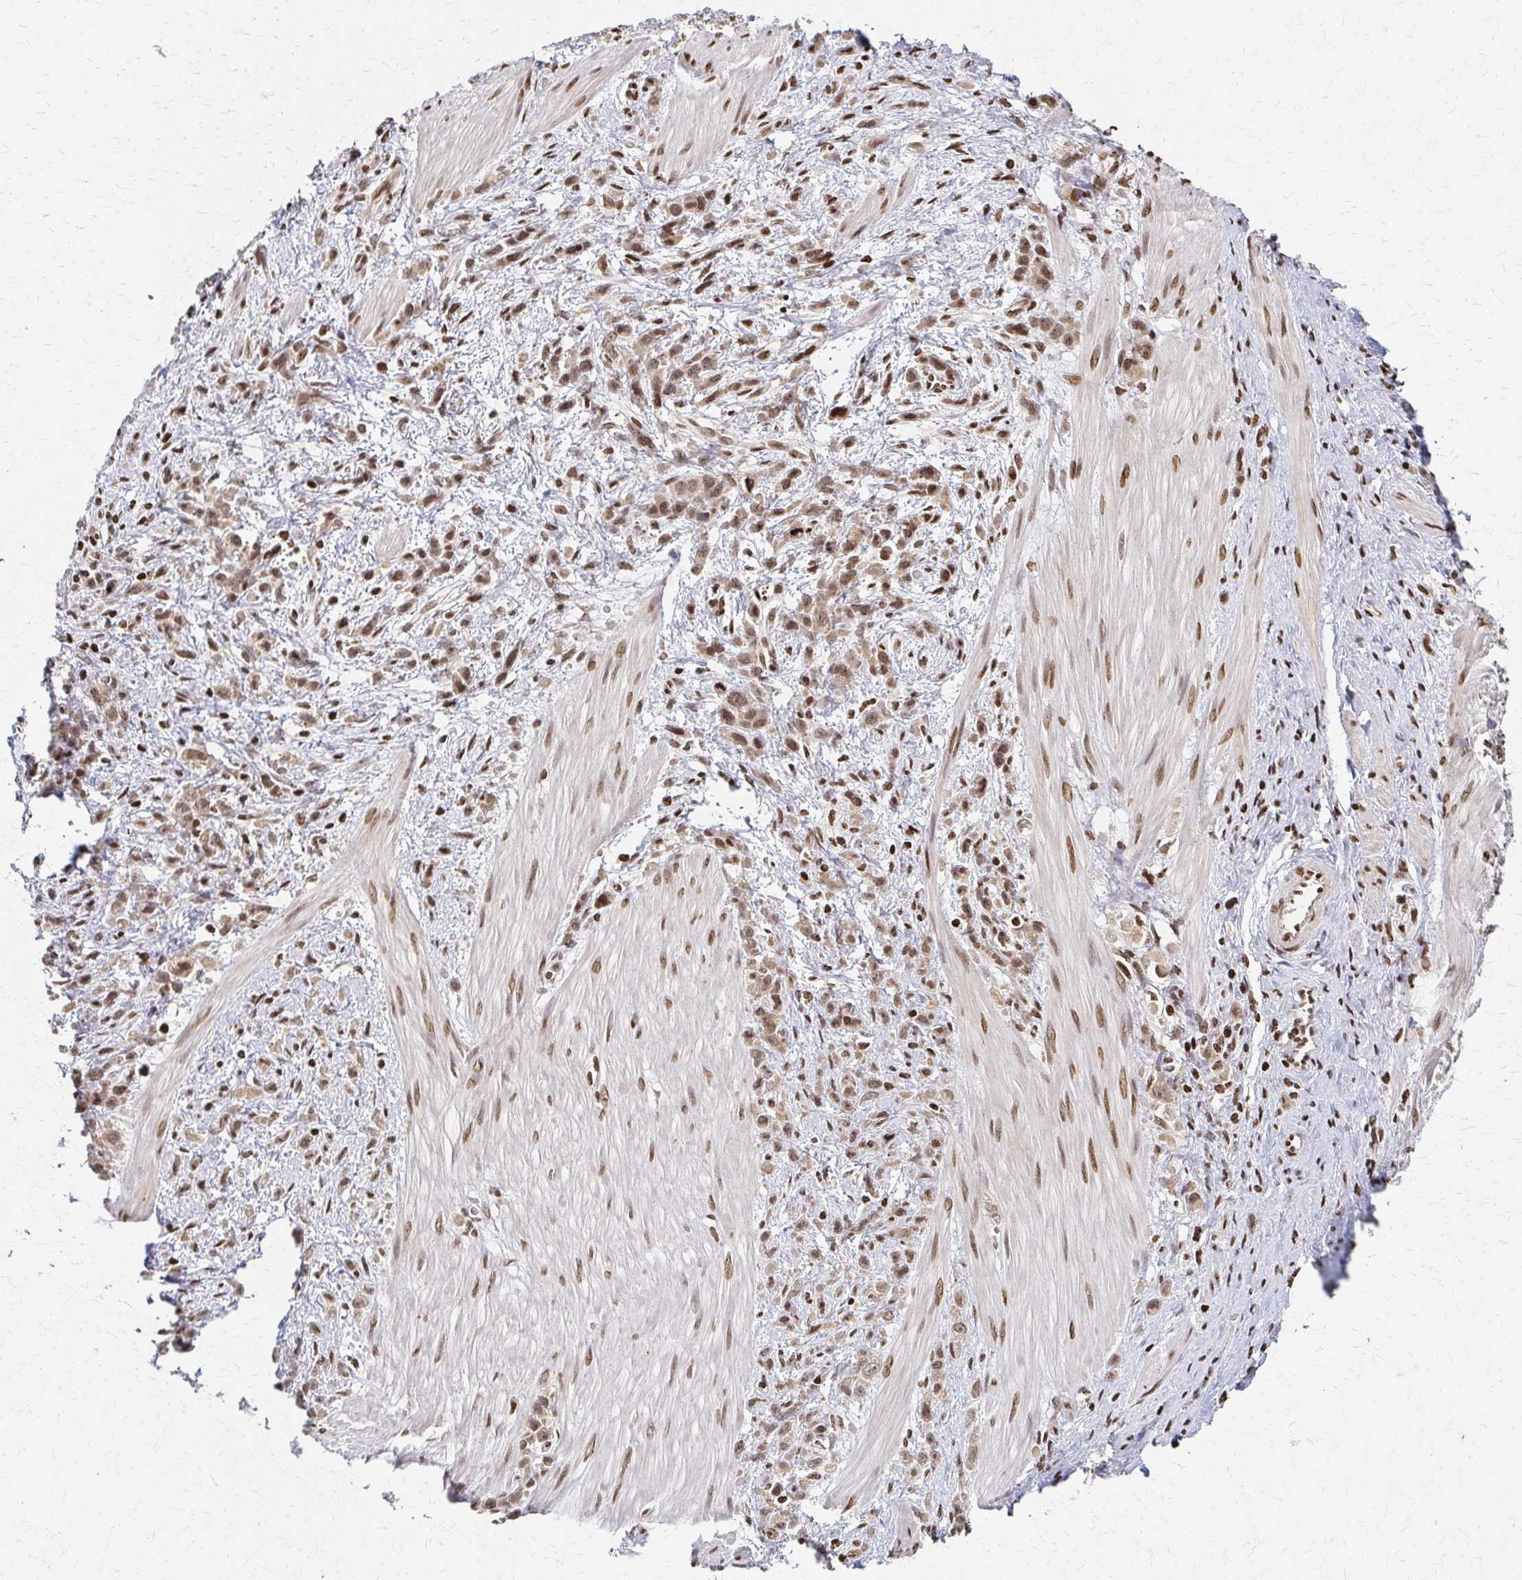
{"staining": {"intensity": "moderate", "quantity": ">75%", "location": "nuclear"}, "tissue": "stomach cancer", "cell_type": "Tumor cells", "image_type": "cancer", "snomed": [{"axis": "morphology", "description": "Adenocarcinoma, NOS"}, {"axis": "topography", "description": "Stomach"}], "caption": "Protein staining of adenocarcinoma (stomach) tissue displays moderate nuclear expression in approximately >75% of tumor cells.", "gene": "PSMD7", "patient": {"sex": "male", "age": 47}}